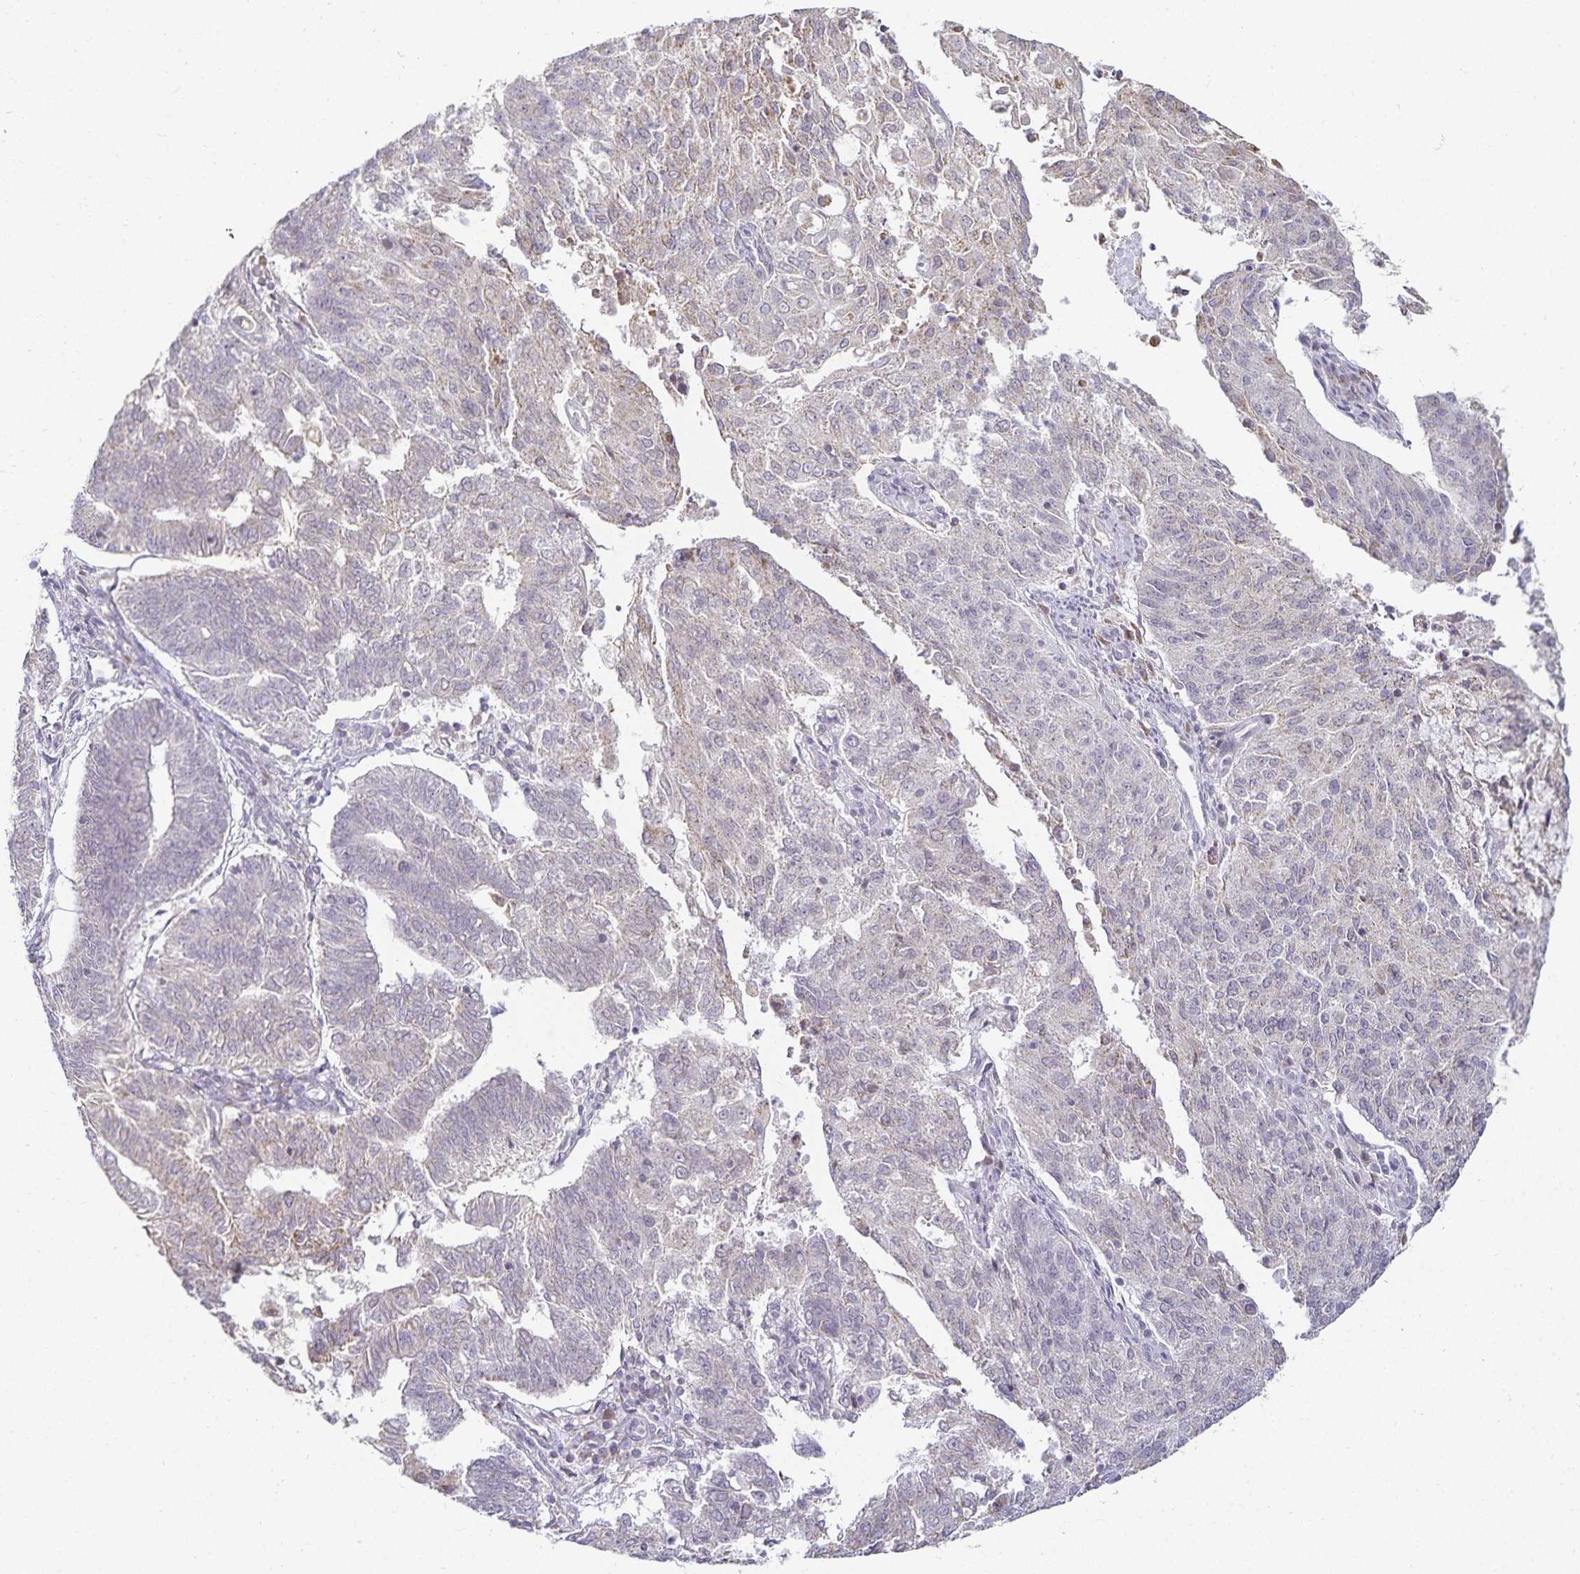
{"staining": {"intensity": "negative", "quantity": "none", "location": "none"}, "tissue": "endometrial cancer", "cell_type": "Tumor cells", "image_type": "cancer", "snomed": [{"axis": "morphology", "description": "Adenocarcinoma, NOS"}, {"axis": "topography", "description": "Endometrium"}], "caption": "Tumor cells show no significant expression in endometrial adenocarcinoma.", "gene": "GP2", "patient": {"sex": "female", "age": 82}}